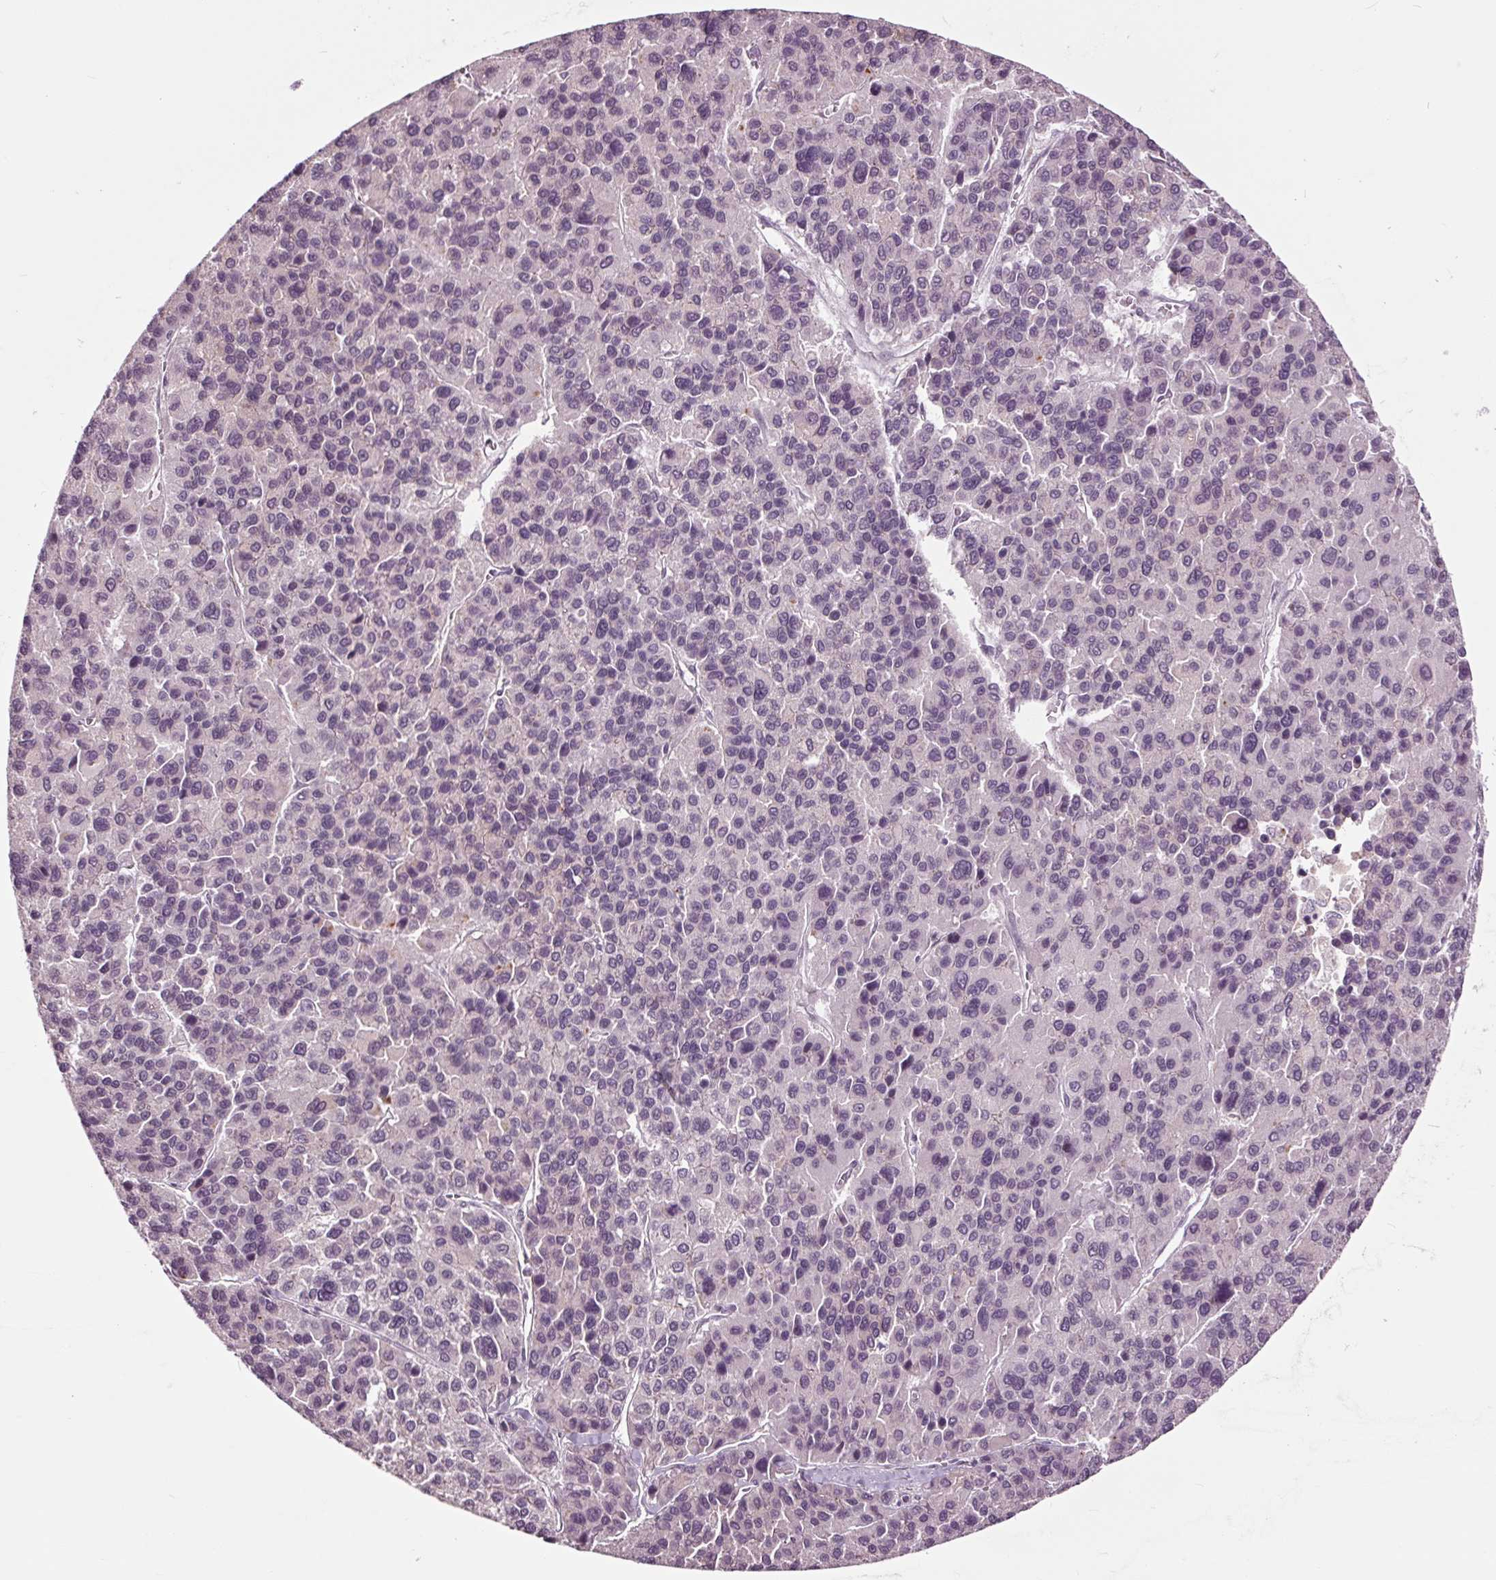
{"staining": {"intensity": "negative", "quantity": "none", "location": "none"}, "tissue": "liver cancer", "cell_type": "Tumor cells", "image_type": "cancer", "snomed": [{"axis": "morphology", "description": "Carcinoma, Hepatocellular, NOS"}, {"axis": "topography", "description": "Liver"}], "caption": "Tumor cells show no significant protein expression in hepatocellular carcinoma (liver). Nuclei are stained in blue.", "gene": "HAUS5", "patient": {"sex": "female", "age": 41}}